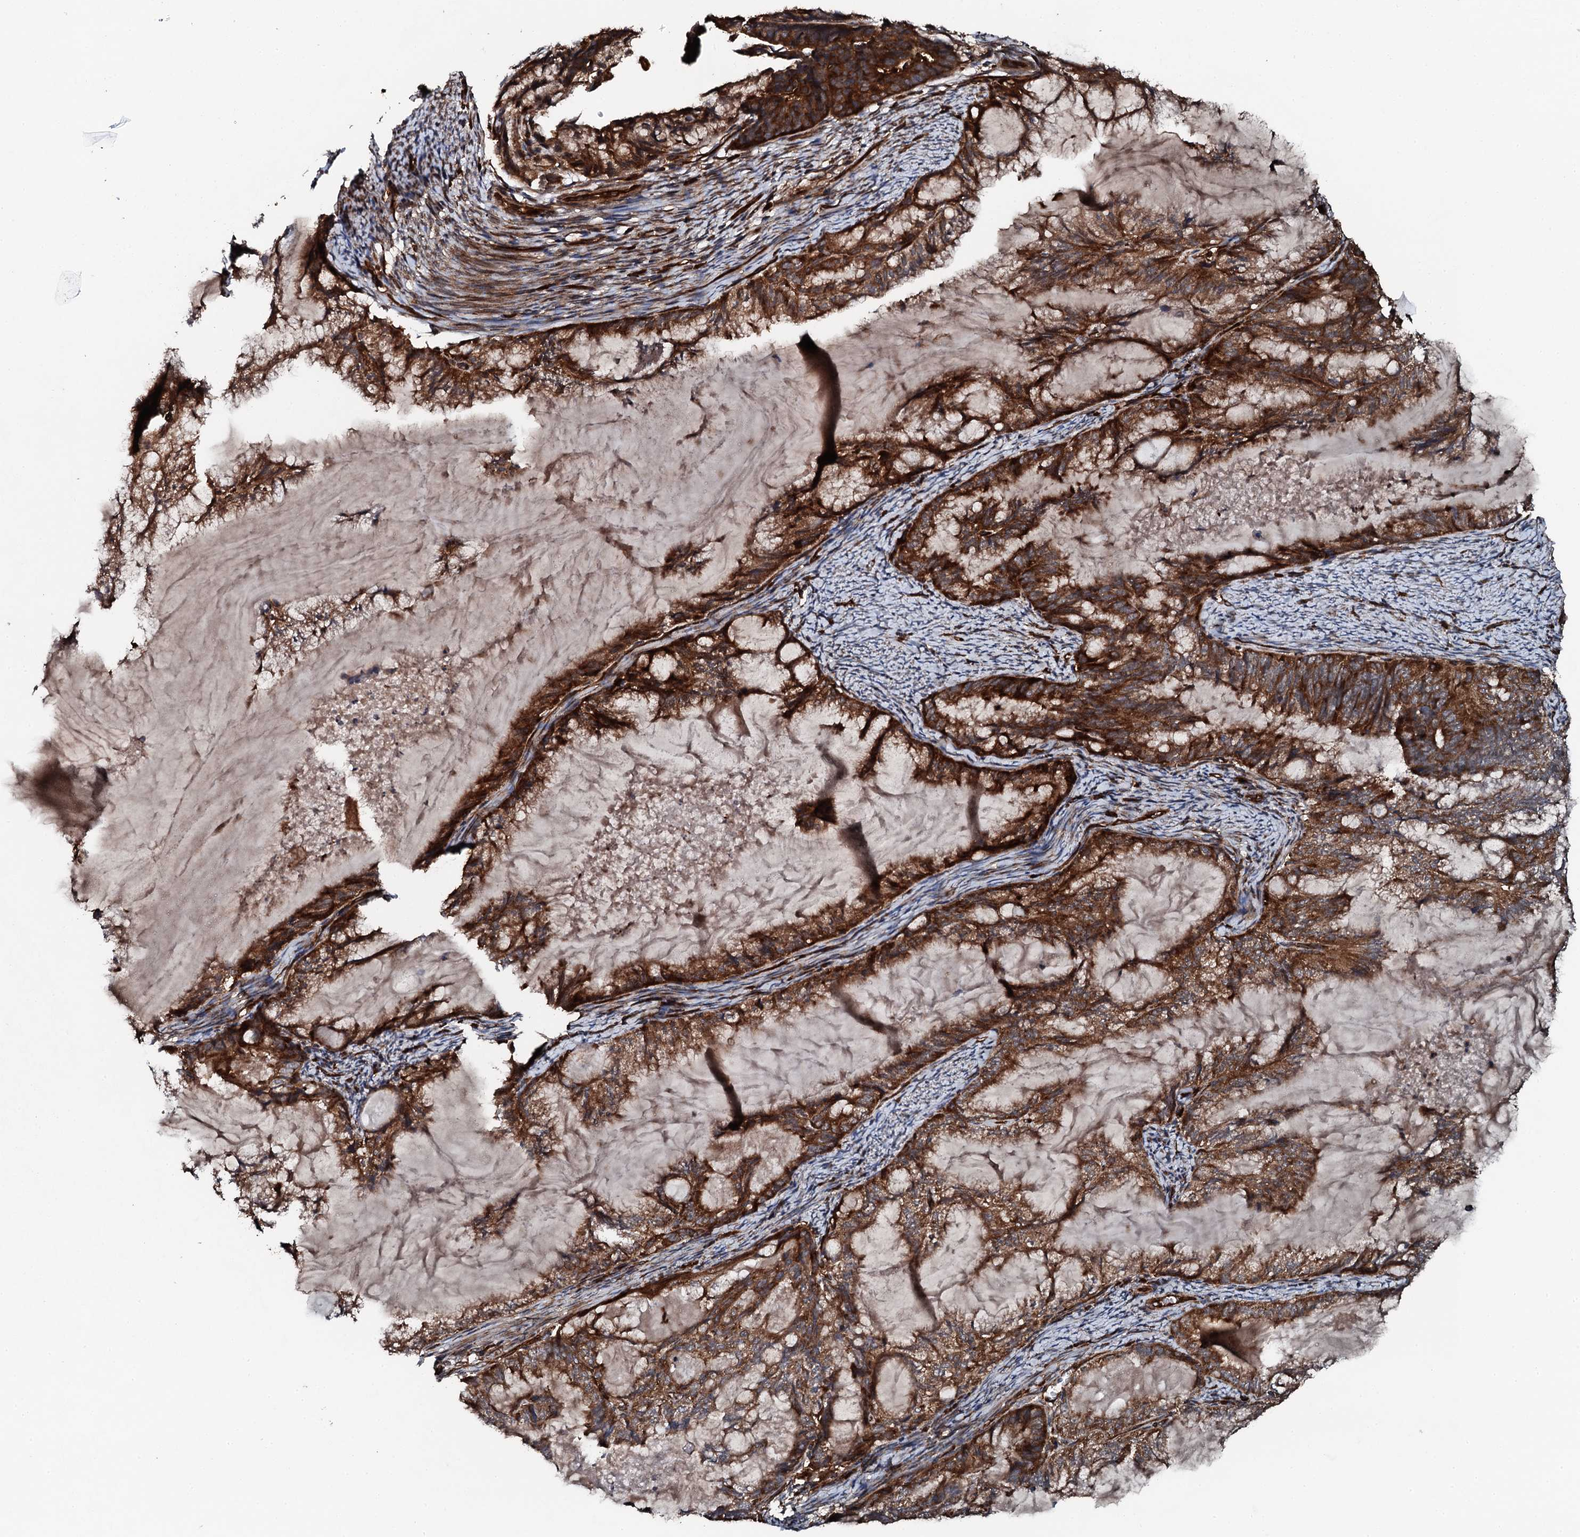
{"staining": {"intensity": "strong", "quantity": ">75%", "location": "cytoplasmic/membranous"}, "tissue": "endometrial cancer", "cell_type": "Tumor cells", "image_type": "cancer", "snomed": [{"axis": "morphology", "description": "Adenocarcinoma, NOS"}, {"axis": "topography", "description": "Endometrium"}], "caption": "A histopathology image of endometrial cancer (adenocarcinoma) stained for a protein shows strong cytoplasmic/membranous brown staining in tumor cells.", "gene": "FLYWCH1", "patient": {"sex": "female", "age": 86}}